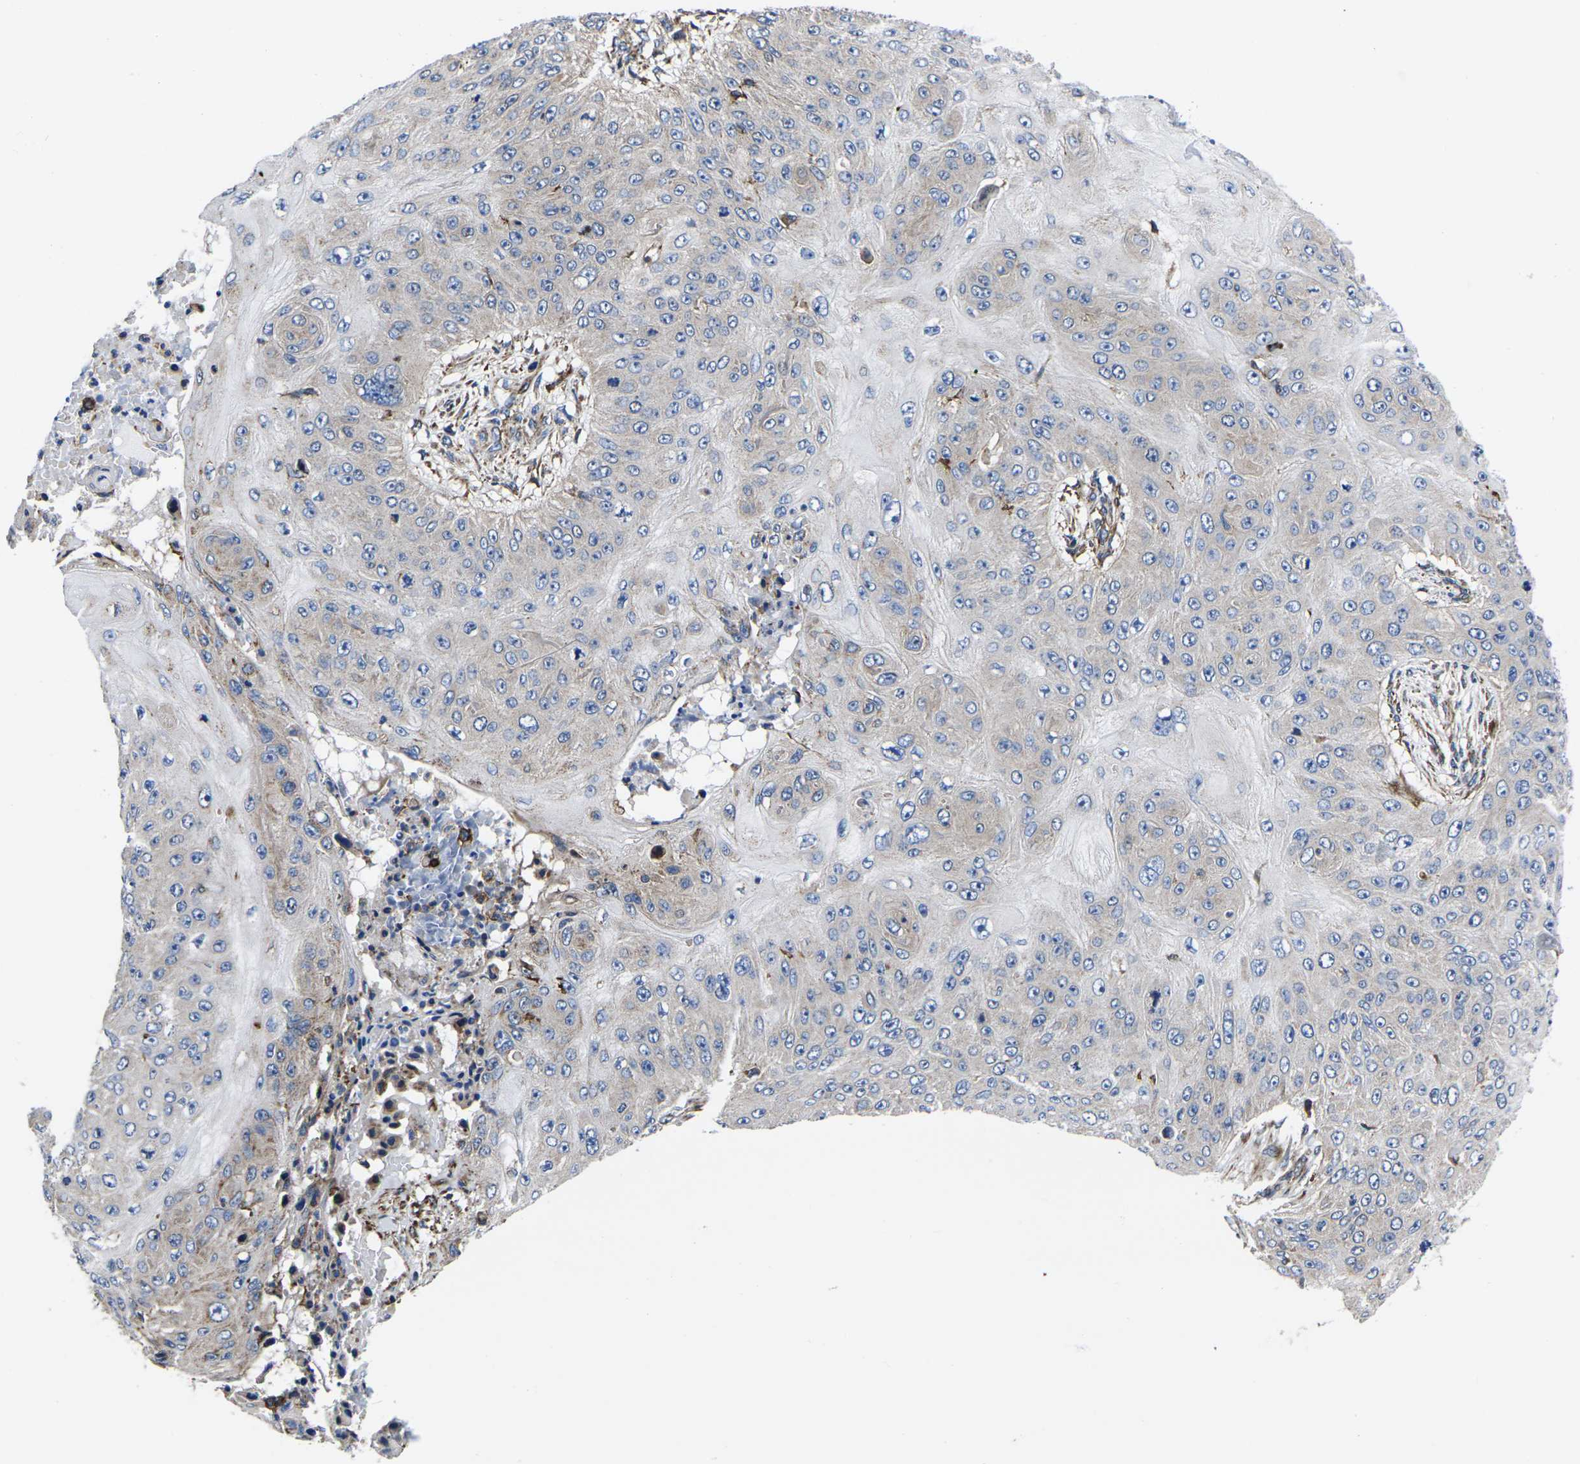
{"staining": {"intensity": "weak", "quantity": "<25%", "location": "cytoplasmic/membranous"}, "tissue": "skin cancer", "cell_type": "Tumor cells", "image_type": "cancer", "snomed": [{"axis": "morphology", "description": "Squamous cell carcinoma, NOS"}, {"axis": "topography", "description": "Skin"}], "caption": "This histopathology image is of skin cancer (squamous cell carcinoma) stained with immunohistochemistry to label a protein in brown with the nuclei are counter-stained blue. There is no staining in tumor cells. (DAB (3,3'-diaminobenzidine) immunohistochemistry visualized using brightfield microscopy, high magnification).", "gene": "GPR4", "patient": {"sex": "female", "age": 80}}